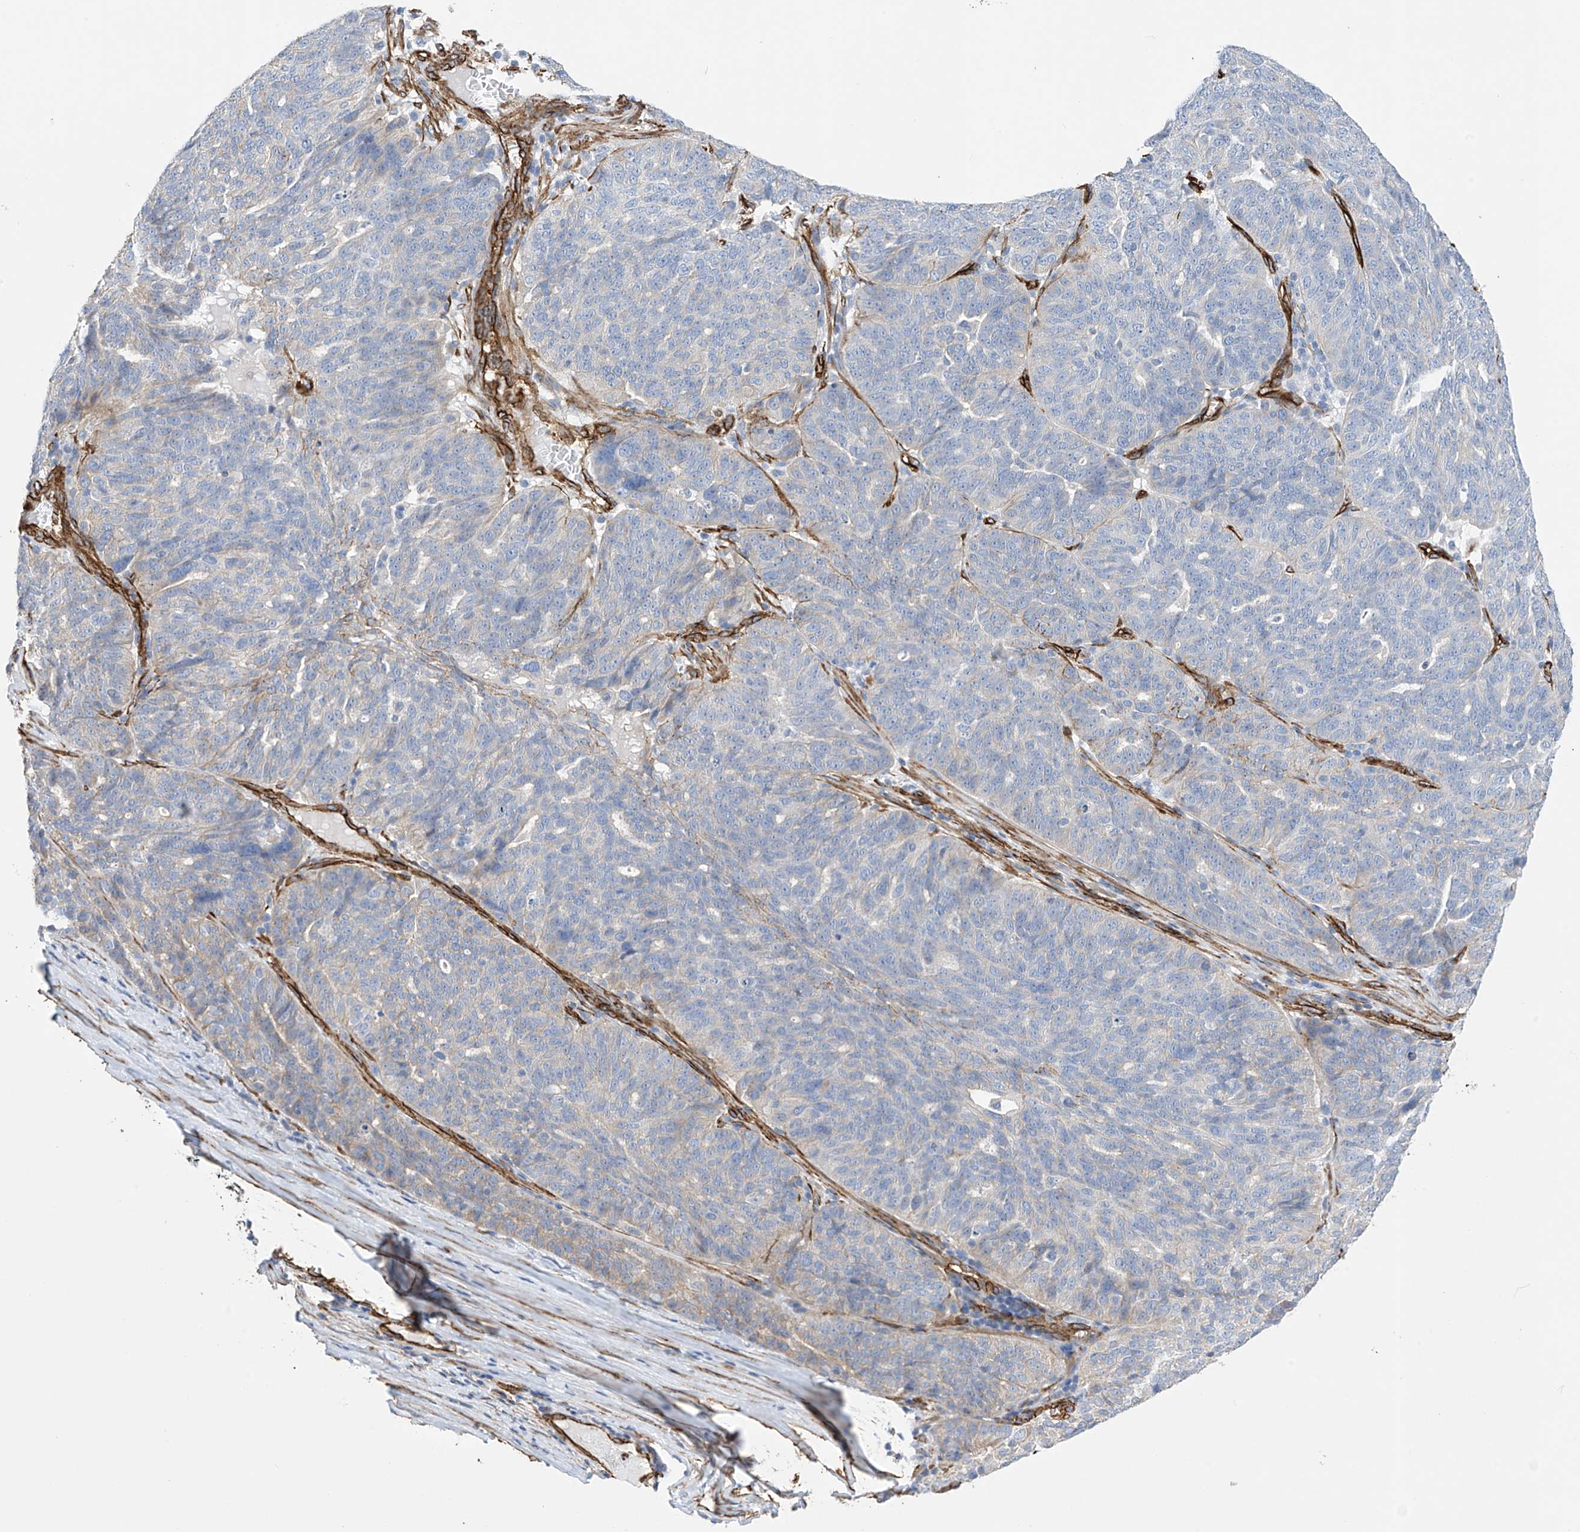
{"staining": {"intensity": "negative", "quantity": "none", "location": "none"}, "tissue": "ovarian cancer", "cell_type": "Tumor cells", "image_type": "cancer", "snomed": [{"axis": "morphology", "description": "Cystadenocarcinoma, serous, NOS"}, {"axis": "topography", "description": "Ovary"}], "caption": "Immunohistochemistry image of ovarian serous cystadenocarcinoma stained for a protein (brown), which demonstrates no expression in tumor cells.", "gene": "UBTD1", "patient": {"sex": "female", "age": 59}}